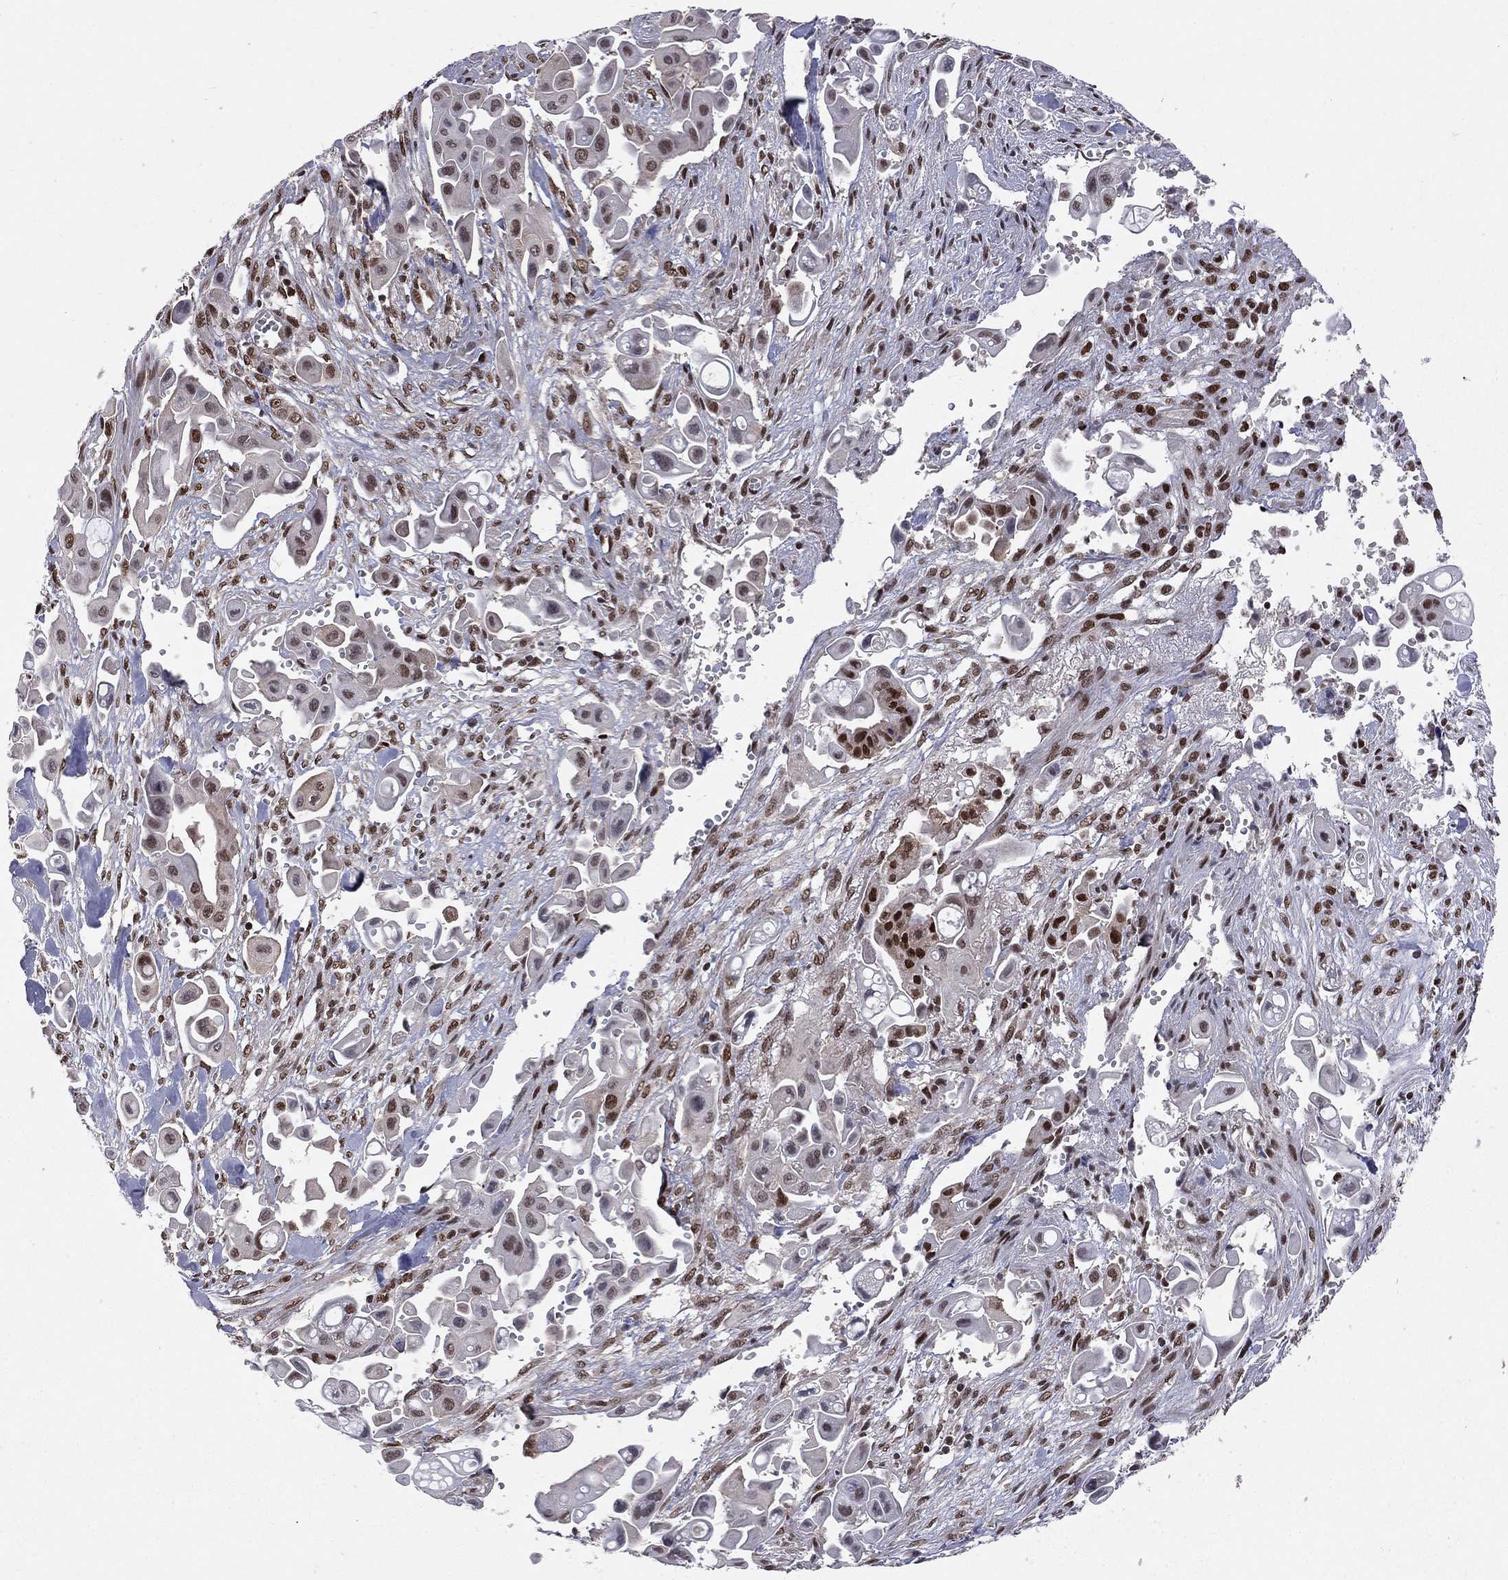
{"staining": {"intensity": "strong", "quantity": "25%-75%", "location": "nuclear"}, "tissue": "pancreatic cancer", "cell_type": "Tumor cells", "image_type": "cancer", "snomed": [{"axis": "morphology", "description": "Adenocarcinoma, NOS"}, {"axis": "topography", "description": "Pancreas"}], "caption": "A brown stain labels strong nuclear staining of a protein in adenocarcinoma (pancreatic) tumor cells.", "gene": "SAP30L", "patient": {"sex": "male", "age": 50}}